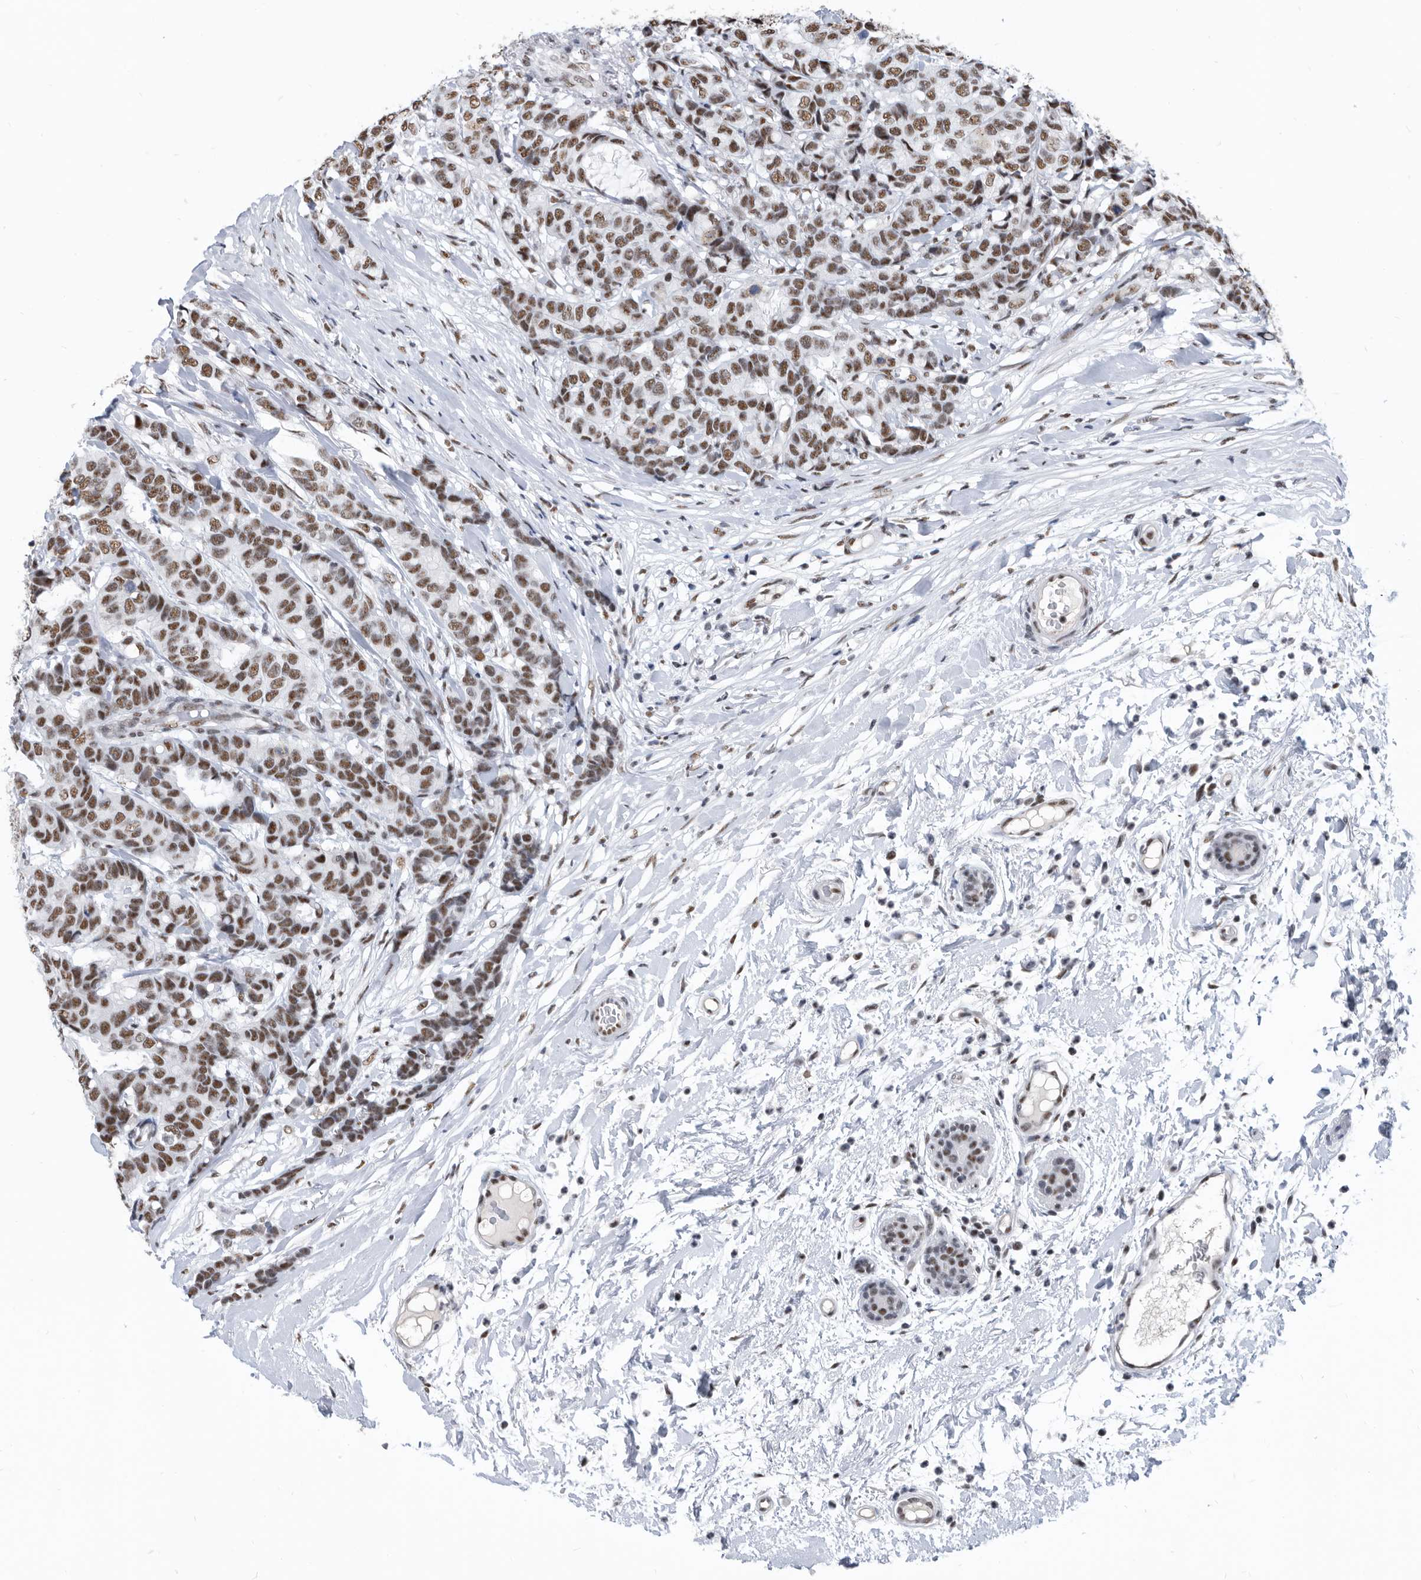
{"staining": {"intensity": "moderate", "quantity": ">75%", "location": "nuclear"}, "tissue": "breast cancer", "cell_type": "Tumor cells", "image_type": "cancer", "snomed": [{"axis": "morphology", "description": "Duct carcinoma"}, {"axis": "topography", "description": "Breast"}], "caption": "Tumor cells show medium levels of moderate nuclear expression in approximately >75% of cells in human breast cancer (infiltrating ductal carcinoma).", "gene": "SF3A1", "patient": {"sex": "female", "age": 87}}